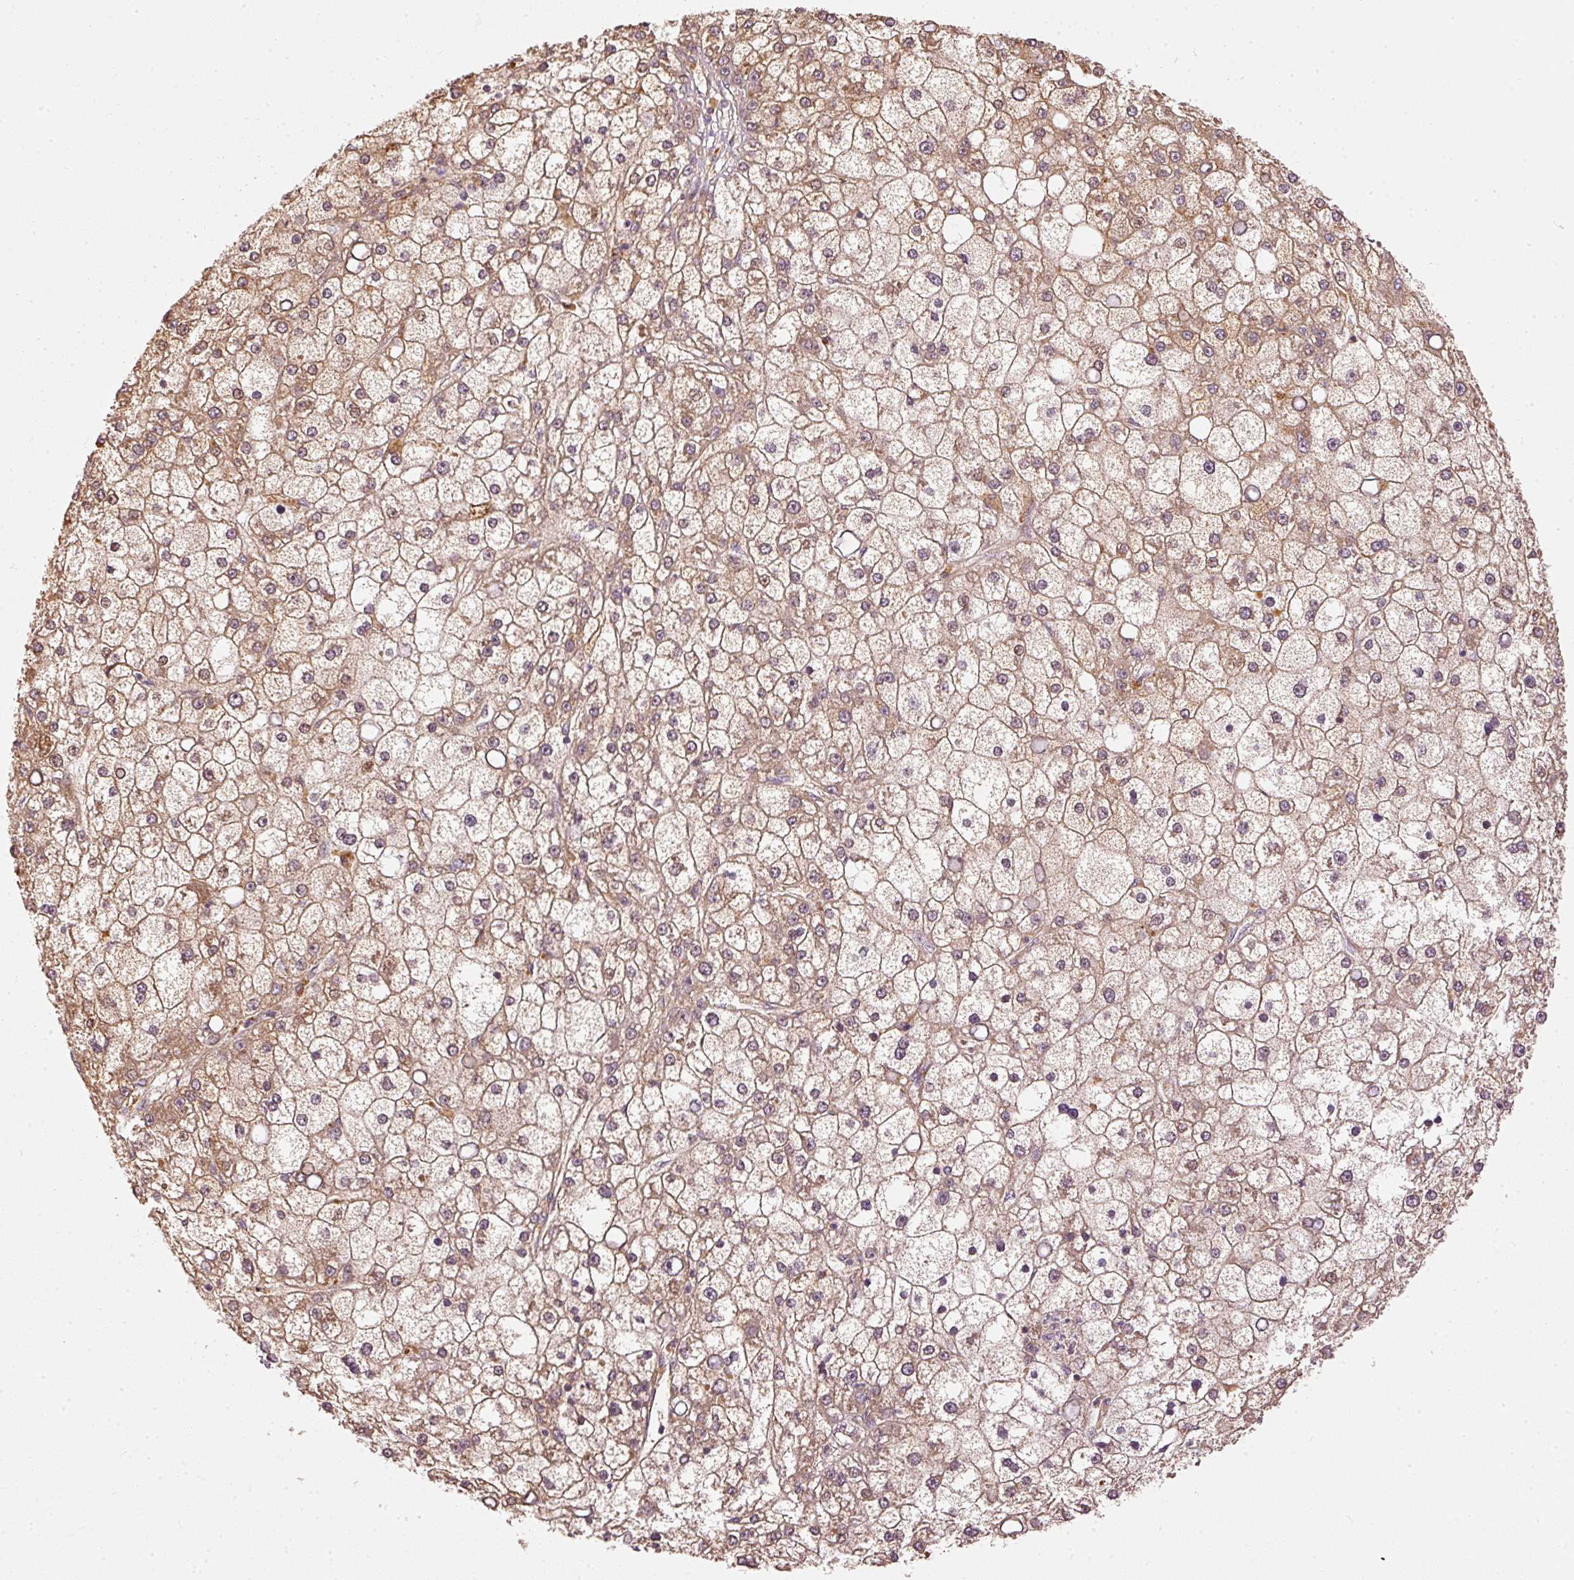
{"staining": {"intensity": "moderate", "quantity": ">75%", "location": "cytoplasmic/membranous,nuclear"}, "tissue": "liver cancer", "cell_type": "Tumor cells", "image_type": "cancer", "snomed": [{"axis": "morphology", "description": "Carcinoma, Hepatocellular, NOS"}, {"axis": "topography", "description": "Liver"}], "caption": "This is an image of IHC staining of liver hepatocellular carcinoma, which shows moderate expression in the cytoplasmic/membranous and nuclear of tumor cells.", "gene": "MTHFD1L", "patient": {"sex": "male", "age": 67}}